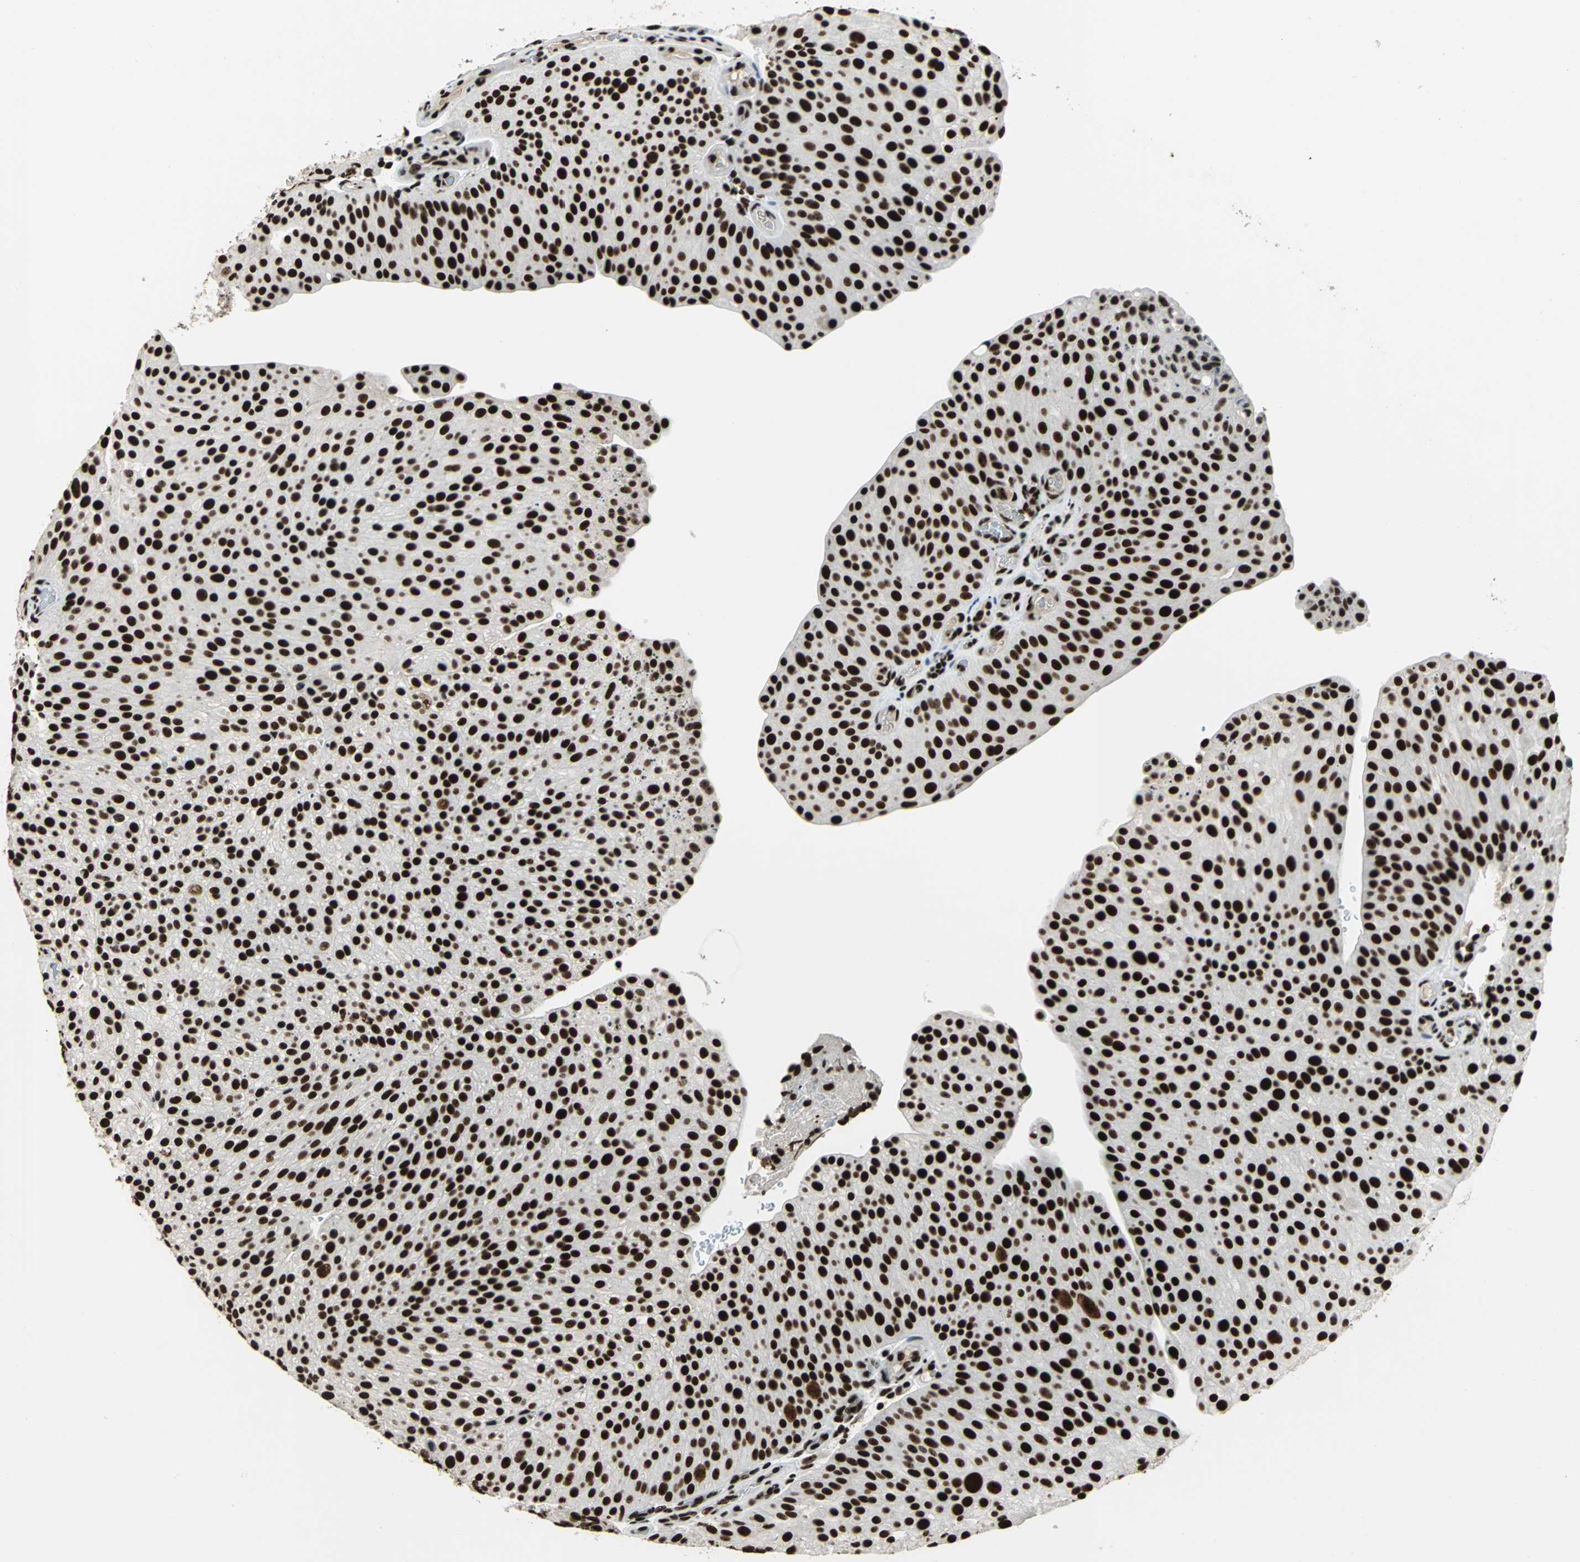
{"staining": {"intensity": "strong", "quantity": ">75%", "location": "nuclear"}, "tissue": "urothelial cancer", "cell_type": "Tumor cells", "image_type": "cancer", "snomed": [{"axis": "morphology", "description": "Urothelial carcinoma, Low grade"}, {"axis": "topography", "description": "Smooth muscle"}, {"axis": "topography", "description": "Urinary bladder"}], "caption": "Urothelial carcinoma (low-grade) stained with a brown dye exhibits strong nuclear positive staining in approximately >75% of tumor cells.", "gene": "UBTF", "patient": {"sex": "male", "age": 60}}